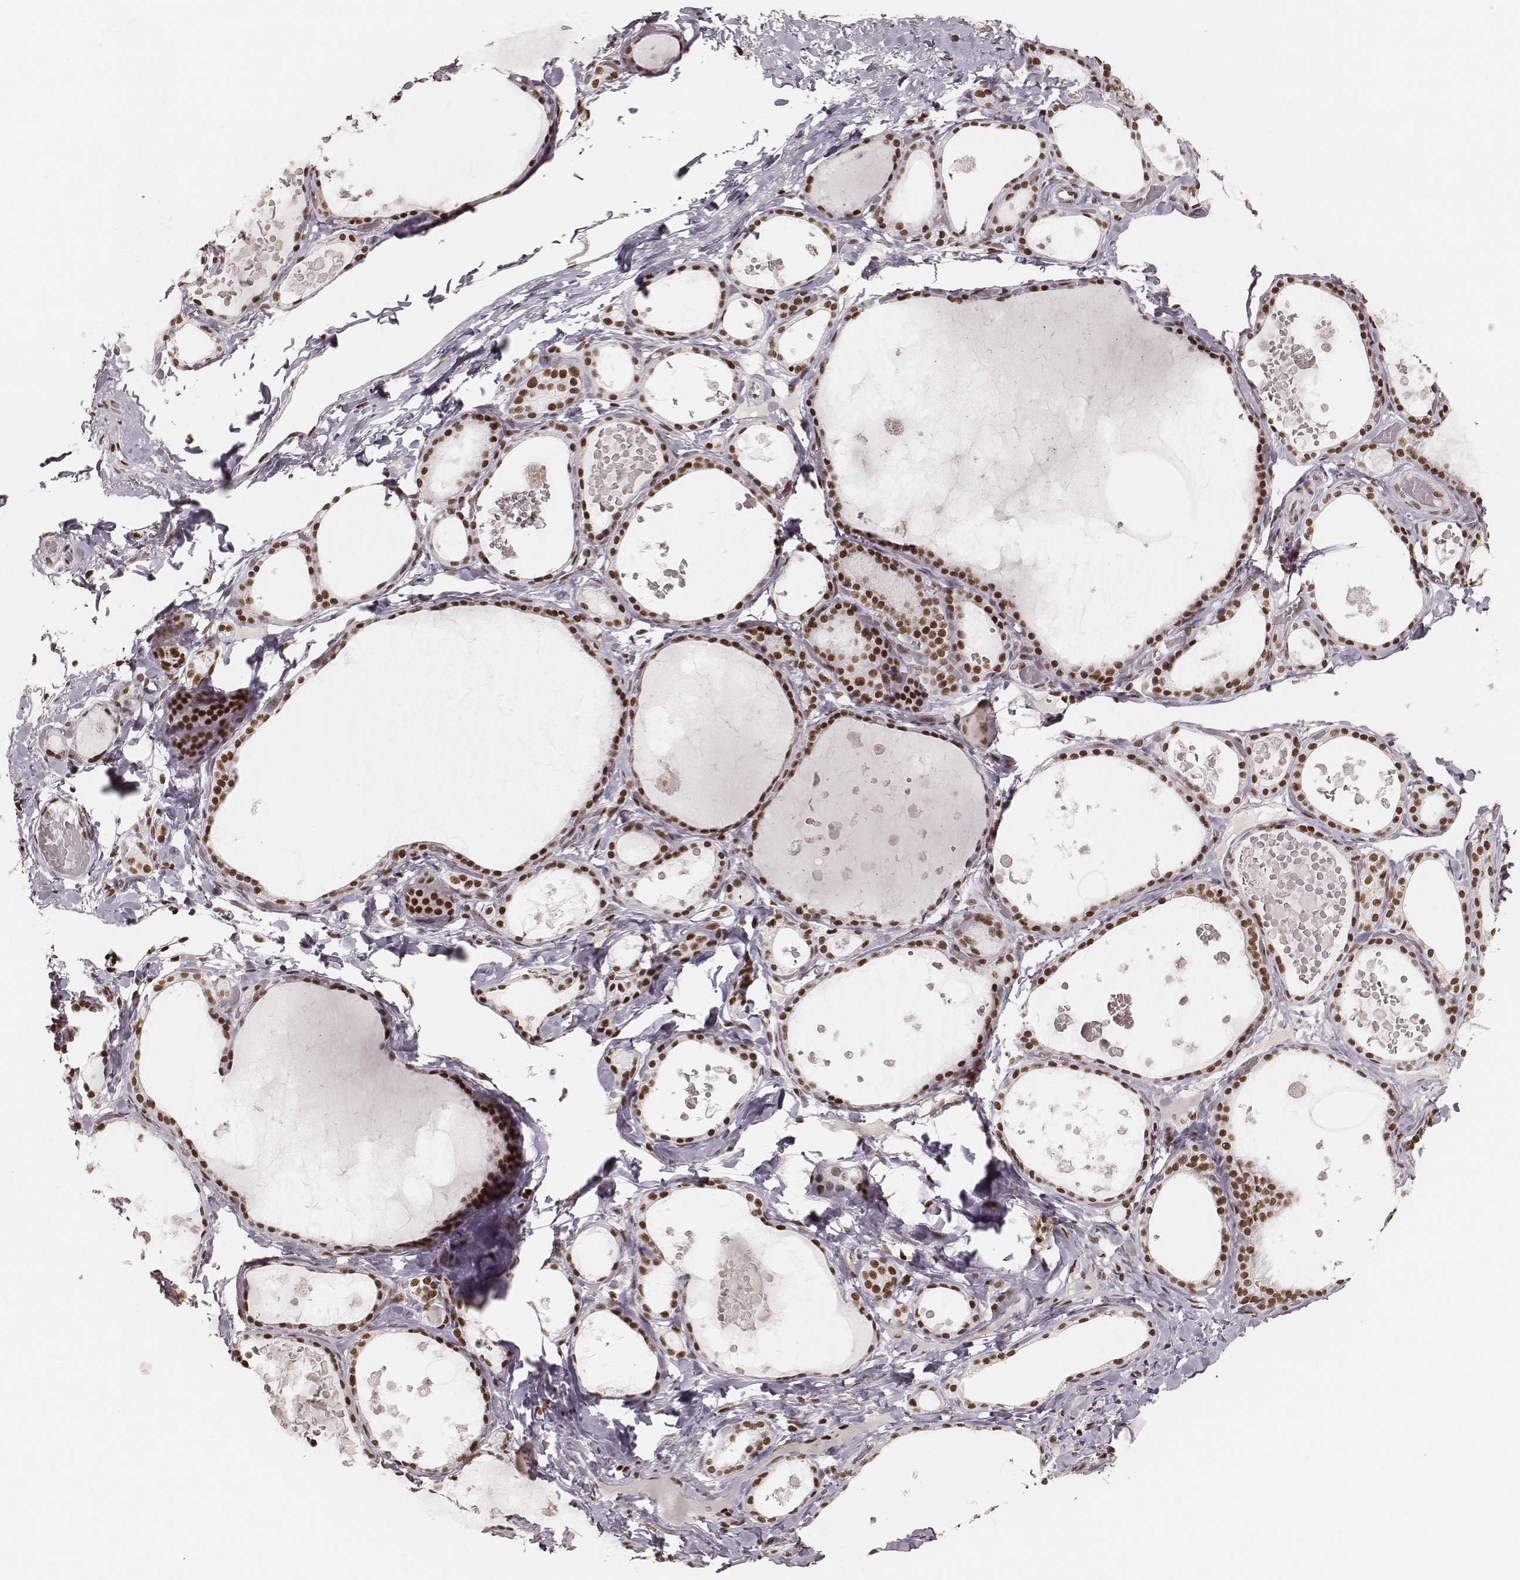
{"staining": {"intensity": "moderate", "quantity": ">75%", "location": "nuclear"}, "tissue": "thyroid gland", "cell_type": "Glandular cells", "image_type": "normal", "snomed": [{"axis": "morphology", "description": "Normal tissue, NOS"}, {"axis": "topography", "description": "Thyroid gland"}], "caption": "Glandular cells display moderate nuclear staining in about >75% of cells in normal thyroid gland.", "gene": "PARP1", "patient": {"sex": "female", "age": 56}}